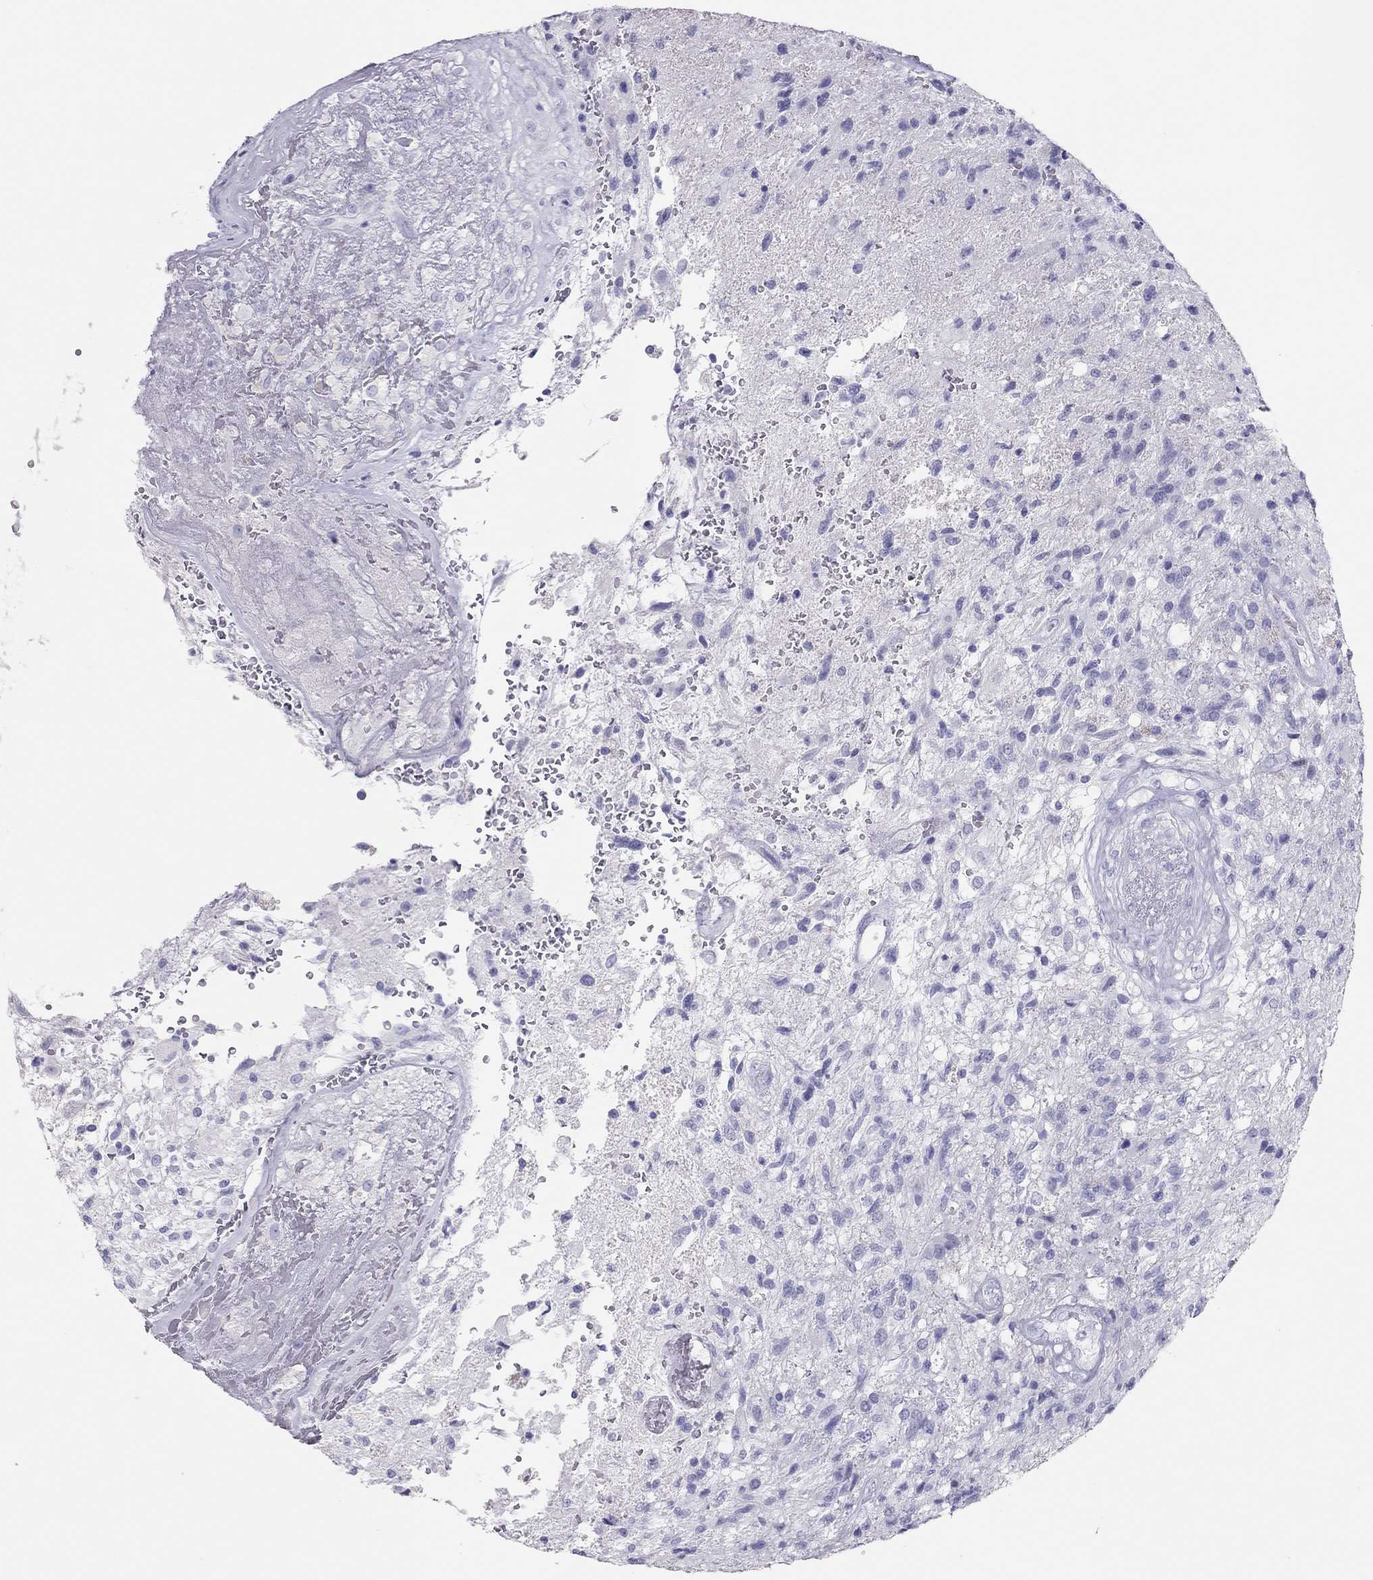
{"staining": {"intensity": "negative", "quantity": "none", "location": "none"}, "tissue": "glioma", "cell_type": "Tumor cells", "image_type": "cancer", "snomed": [{"axis": "morphology", "description": "Glioma, malignant, High grade"}, {"axis": "topography", "description": "Brain"}], "caption": "Human glioma stained for a protein using immunohistochemistry displays no positivity in tumor cells.", "gene": "TSHB", "patient": {"sex": "male", "age": 56}}